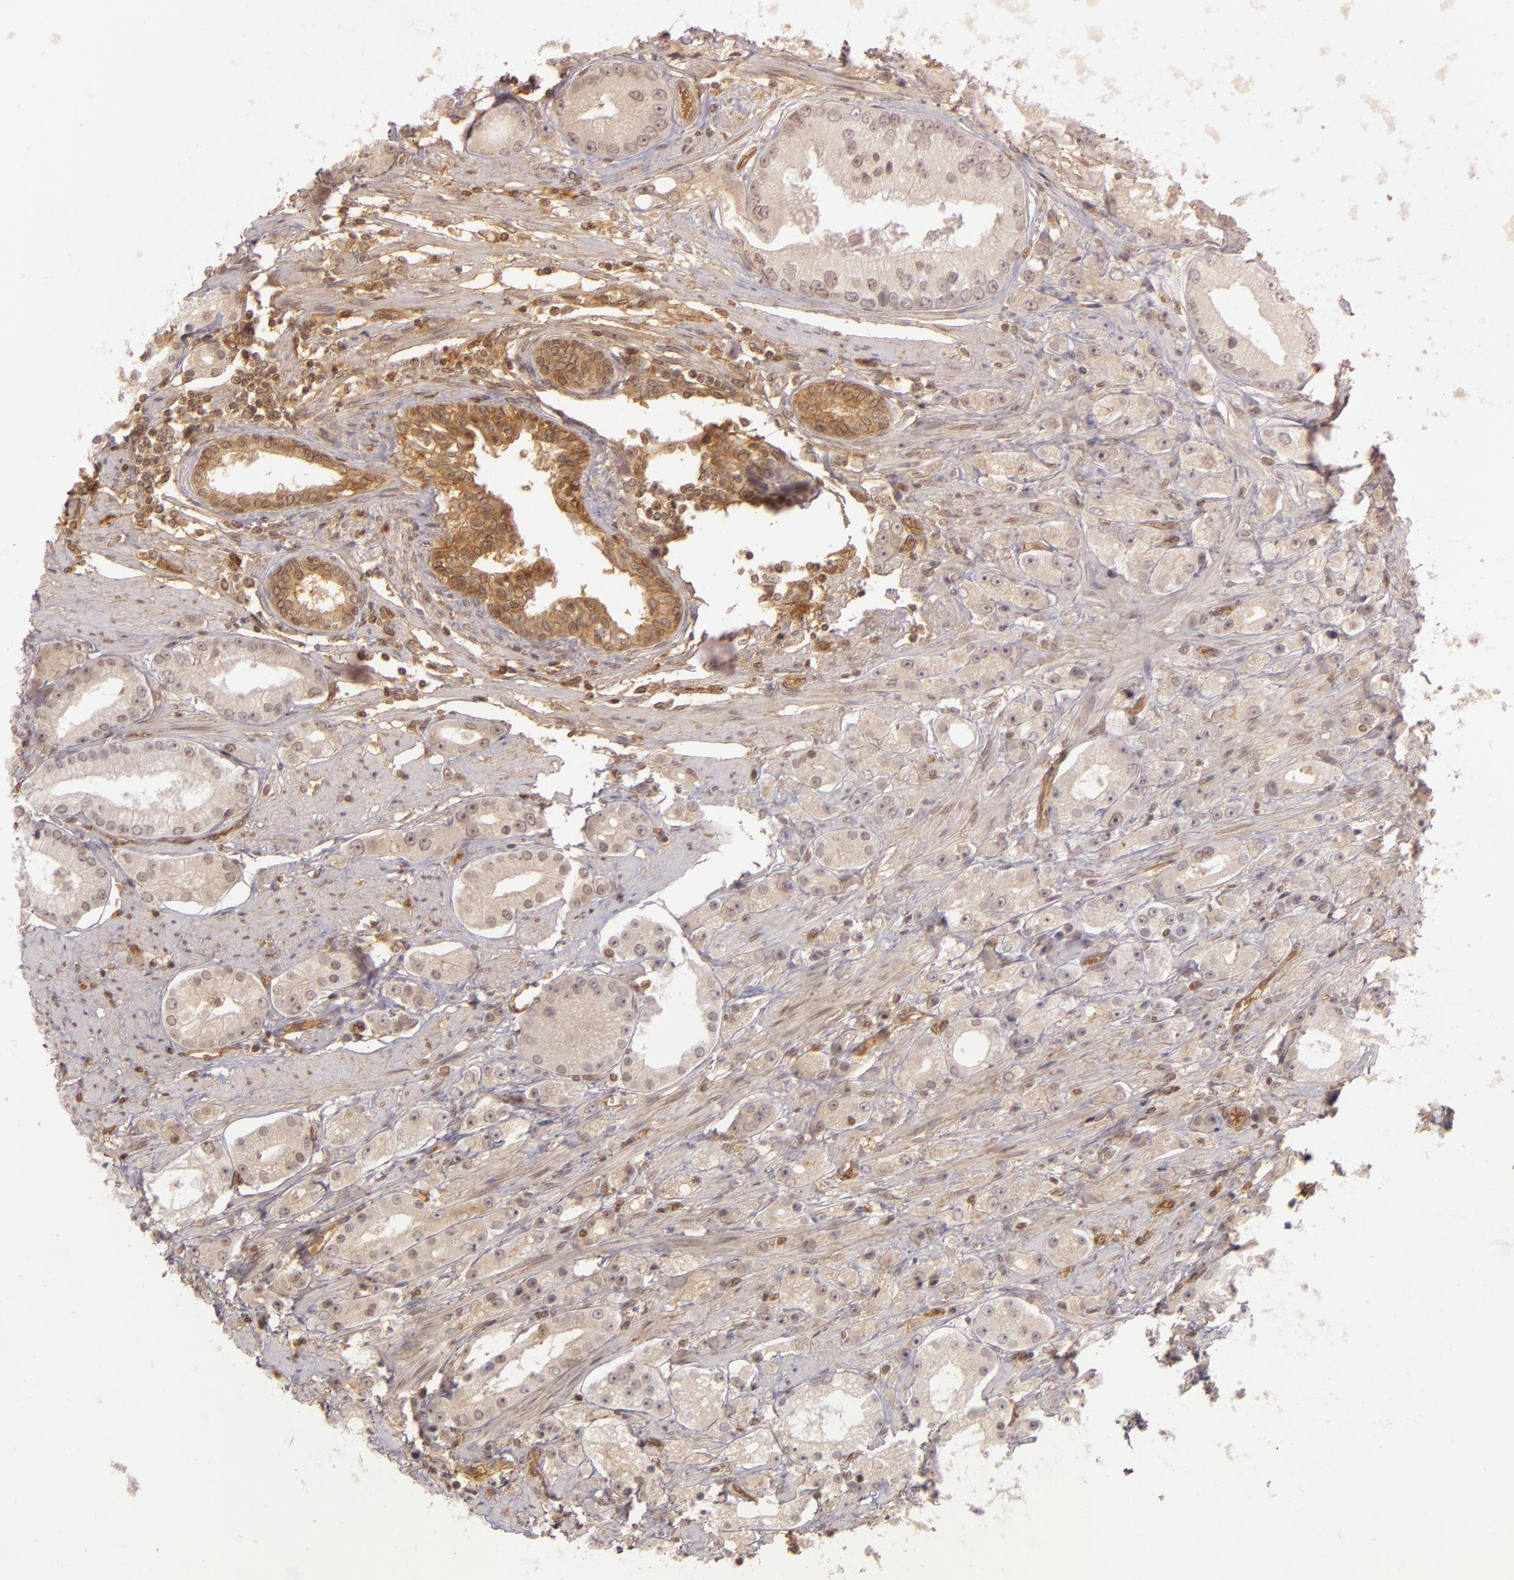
{"staining": {"intensity": "weak", "quantity": ">75%", "location": "cytoplasmic/membranous,nuclear"}, "tissue": "prostate cancer", "cell_type": "Tumor cells", "image_type": "cancer", "snomed": [{"axis": "morphology", "description": "Adenocarcinoma, Medium grade"}, {"axis": "topography", "description": "Prostate"}], "caption": "A histopathology image of prostate cancer stained for a protein demonstrates weak cytoplasmic/membranous and nuclear brown staining in tumor cells.", "gene": "CD59", "patient": {"sex": "male", "age": 72}}